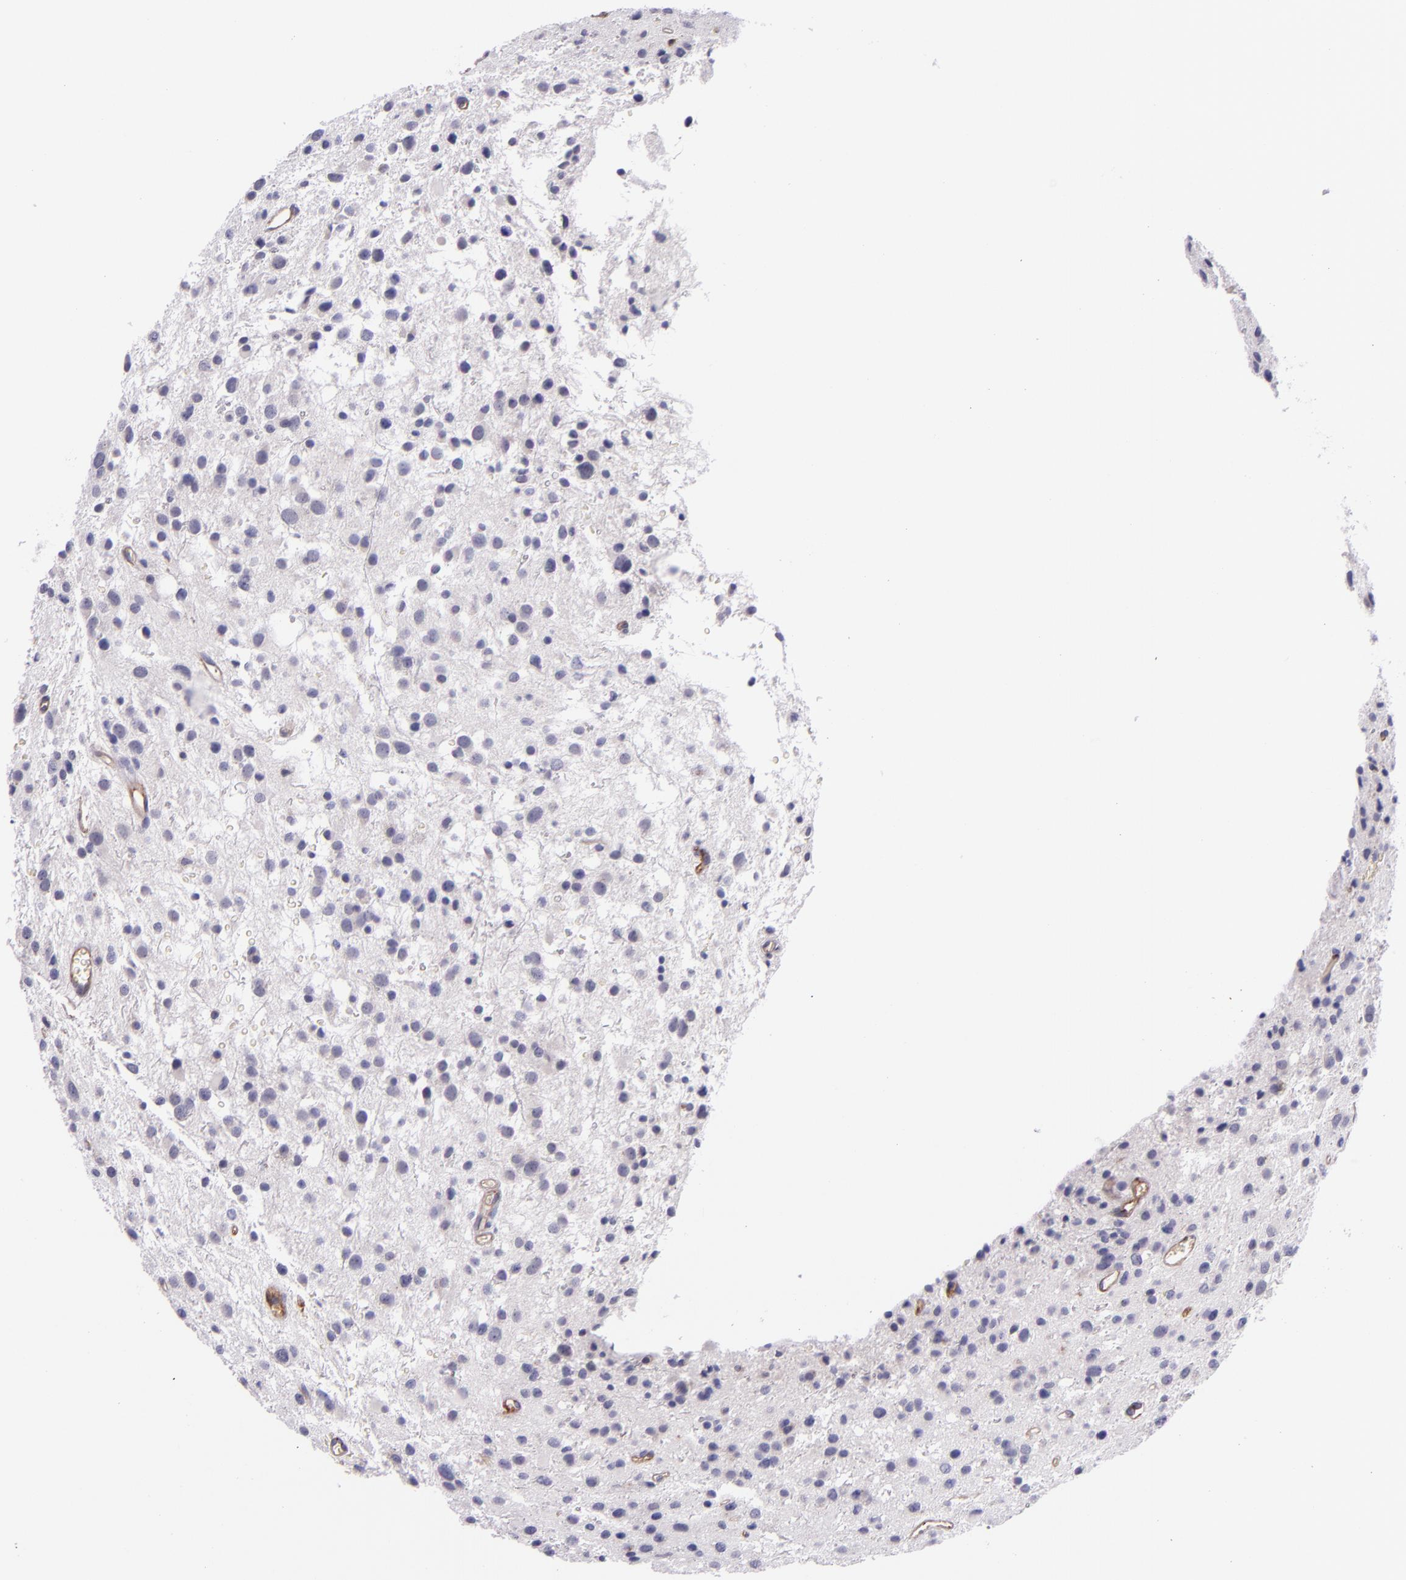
{"staining": {"intensity": "negative", "quantity": "none", "location": "none"}, "tissue": "glioma", "cell_type": "Tumor cells", "image_type": "cancer", "snomed": [{"axis": "morphology", "description": "Glioma, malignant, Low grade"}, {"axis": "topography", "description": "Brain"}], "caption": "A micrograph of human malignant glioma (low-grade) is negative for staining in tumor cells.", "gene": "NOS3", "patient": {"sex": "female", "age": 36}}